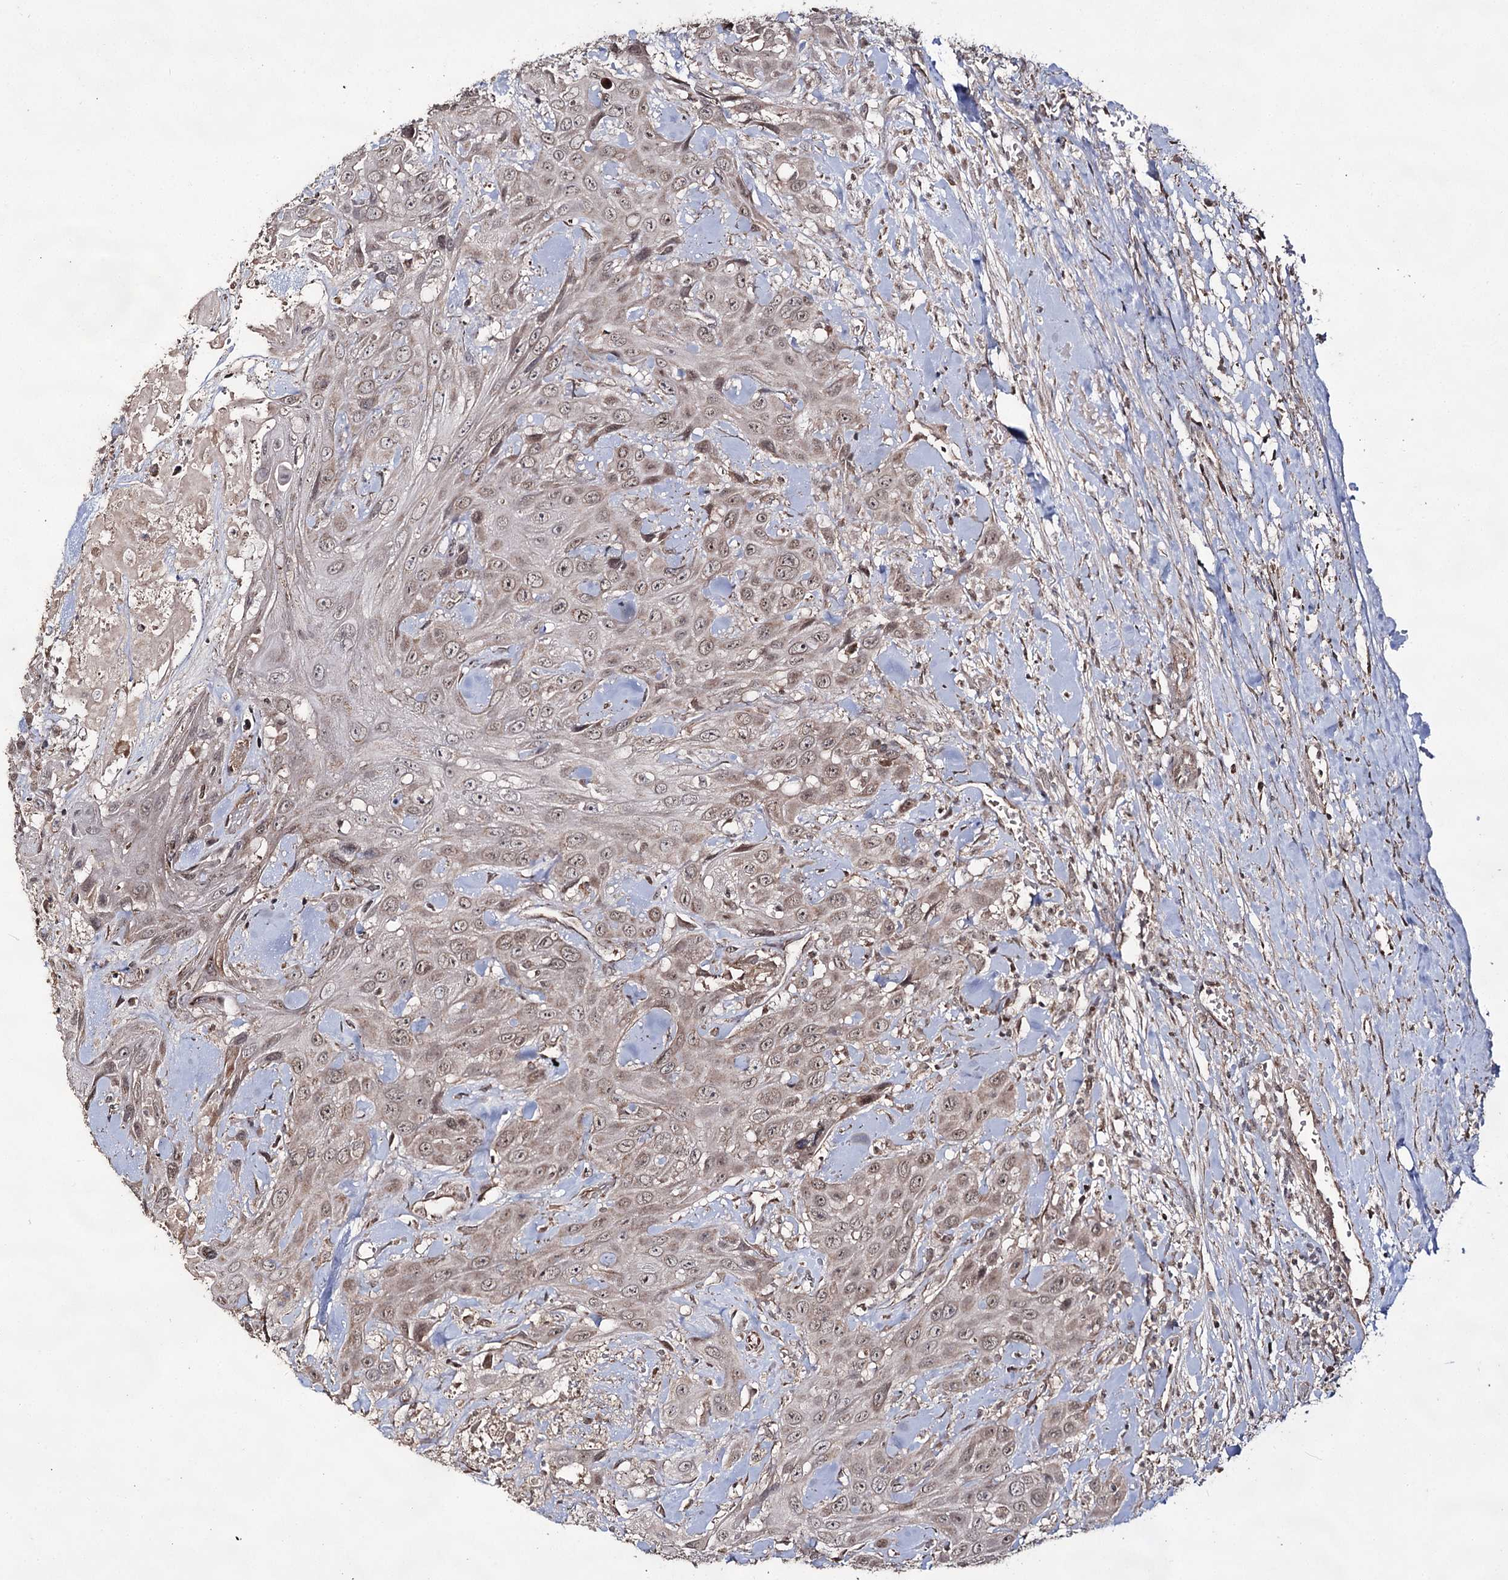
{"staining": {"intensity": "weak", "quantity": ">75%", "location": "cytoplasmic/membranous,nuclear"}, "tissue": "head and neck cancer", "cell_type": "Tumor cells", "image_type": "cancer", "snomed": [{"axis": "morphology", "description": "Squamous cell carcinoma, NOS"}, {"axis": "topography", "description": "Head-Neck"}], "caption": "High-power microscopy captured an IHC image of head and neck squamous cell carcinoma, revealing weak cytoplasmic/membranous and nuclear expression in about >75% of tumor cells. The staining is performed using DAB brown chromogen to label protein expression. The nuclei are counter-stained blue using hematoxylin.", "gene": "ACTR6", "patient": {"sex": "male", "age": 81}}